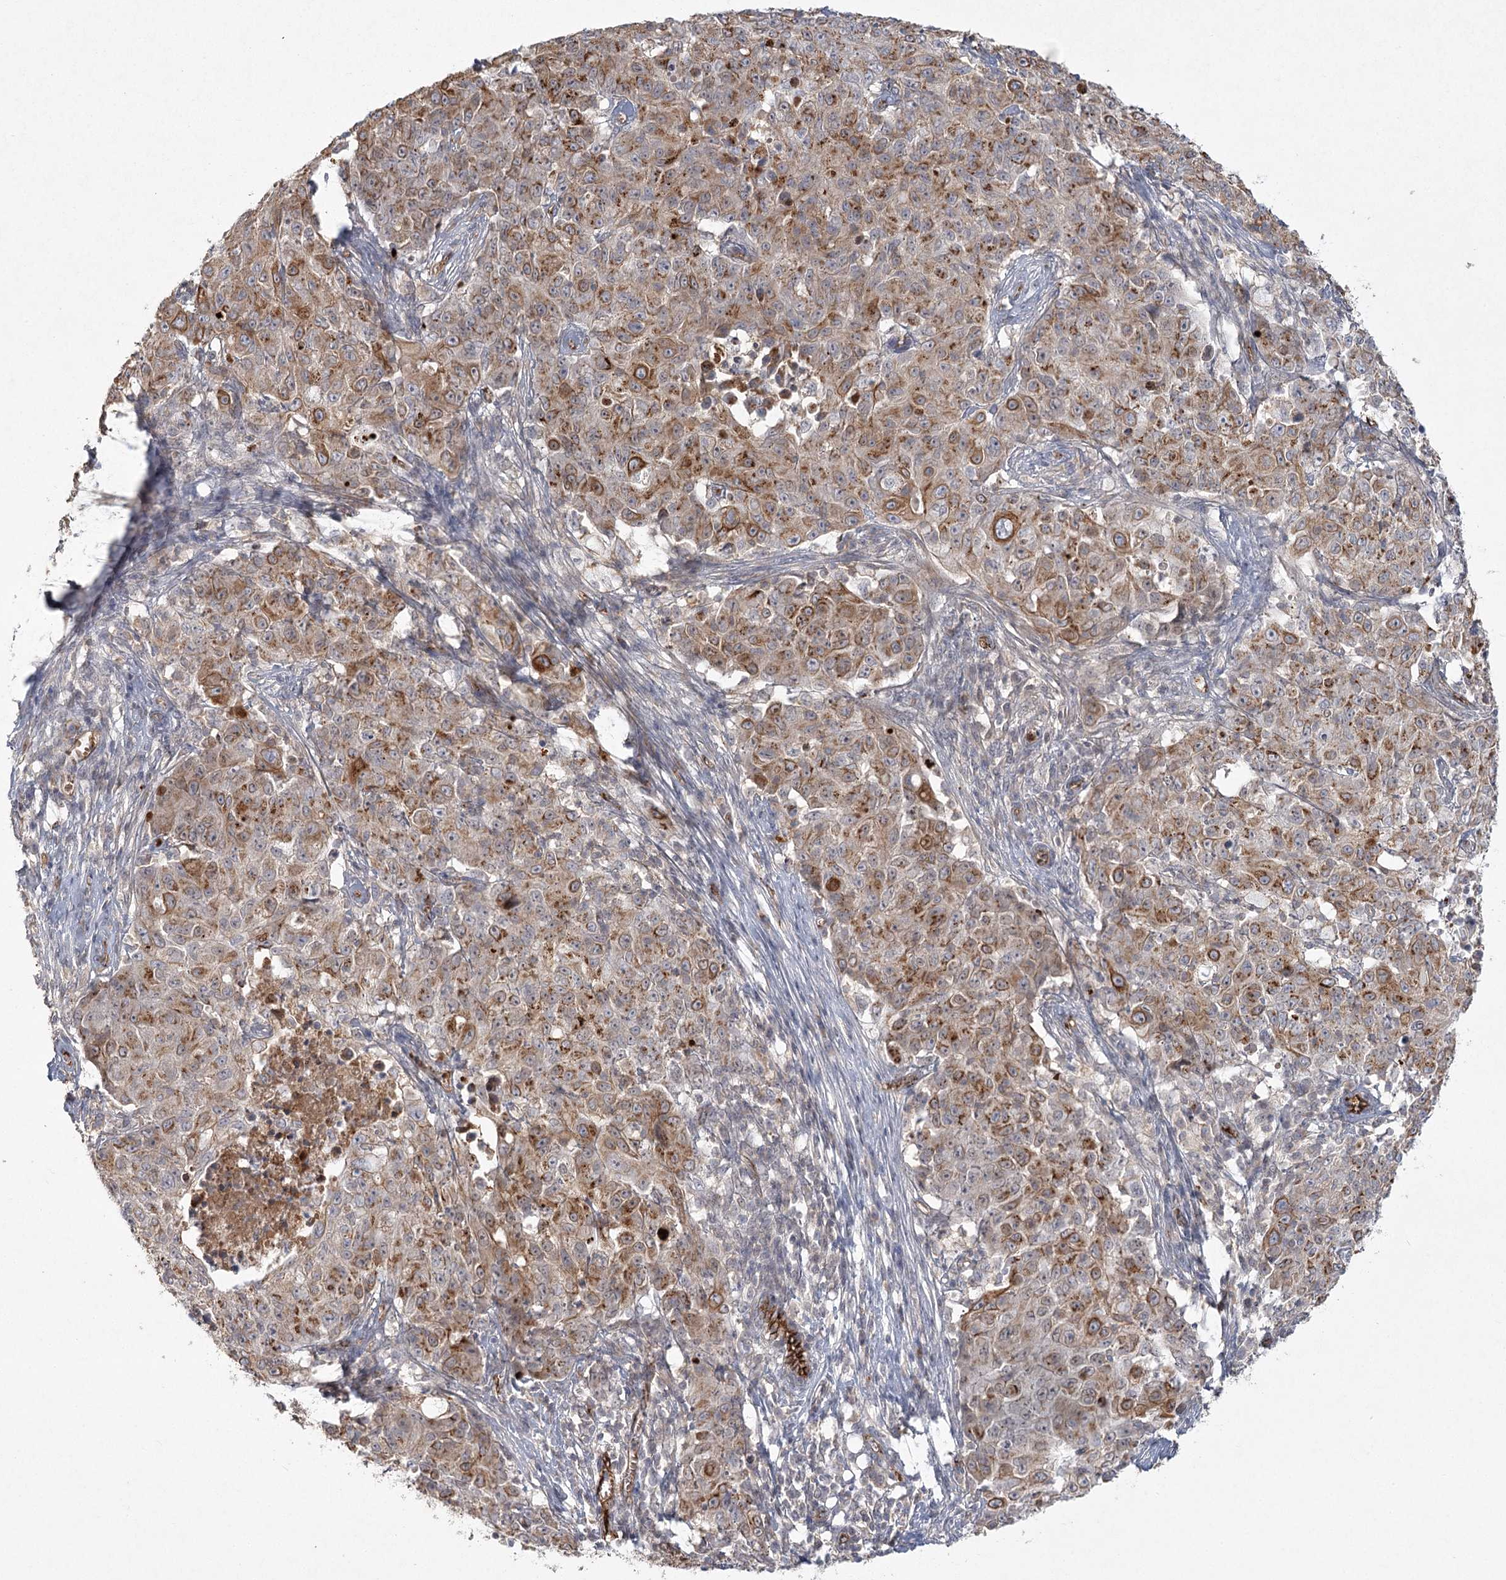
{"staining": {"intensity": "moderate", "quantity": ">75%", "location": "cytoplasmic/membranous"}, "tissue": "ovarian cancer", "cell_type": "Tumor cells", "image_type": "cancer", "snomed": [{"axis": "morphology", "description": "Carcinoma, endometroid"}, {"axis": "topography", "description": "Ovary"}], "caption": "Ovarian cancer tissue exhibits moderate cytoplasmic/membranous expression in approximately >75% of tumor cells, visualized by immunohistochemistry.", "gene": "KBTBD4", "patient": {"sex": "female", "age": 42}}